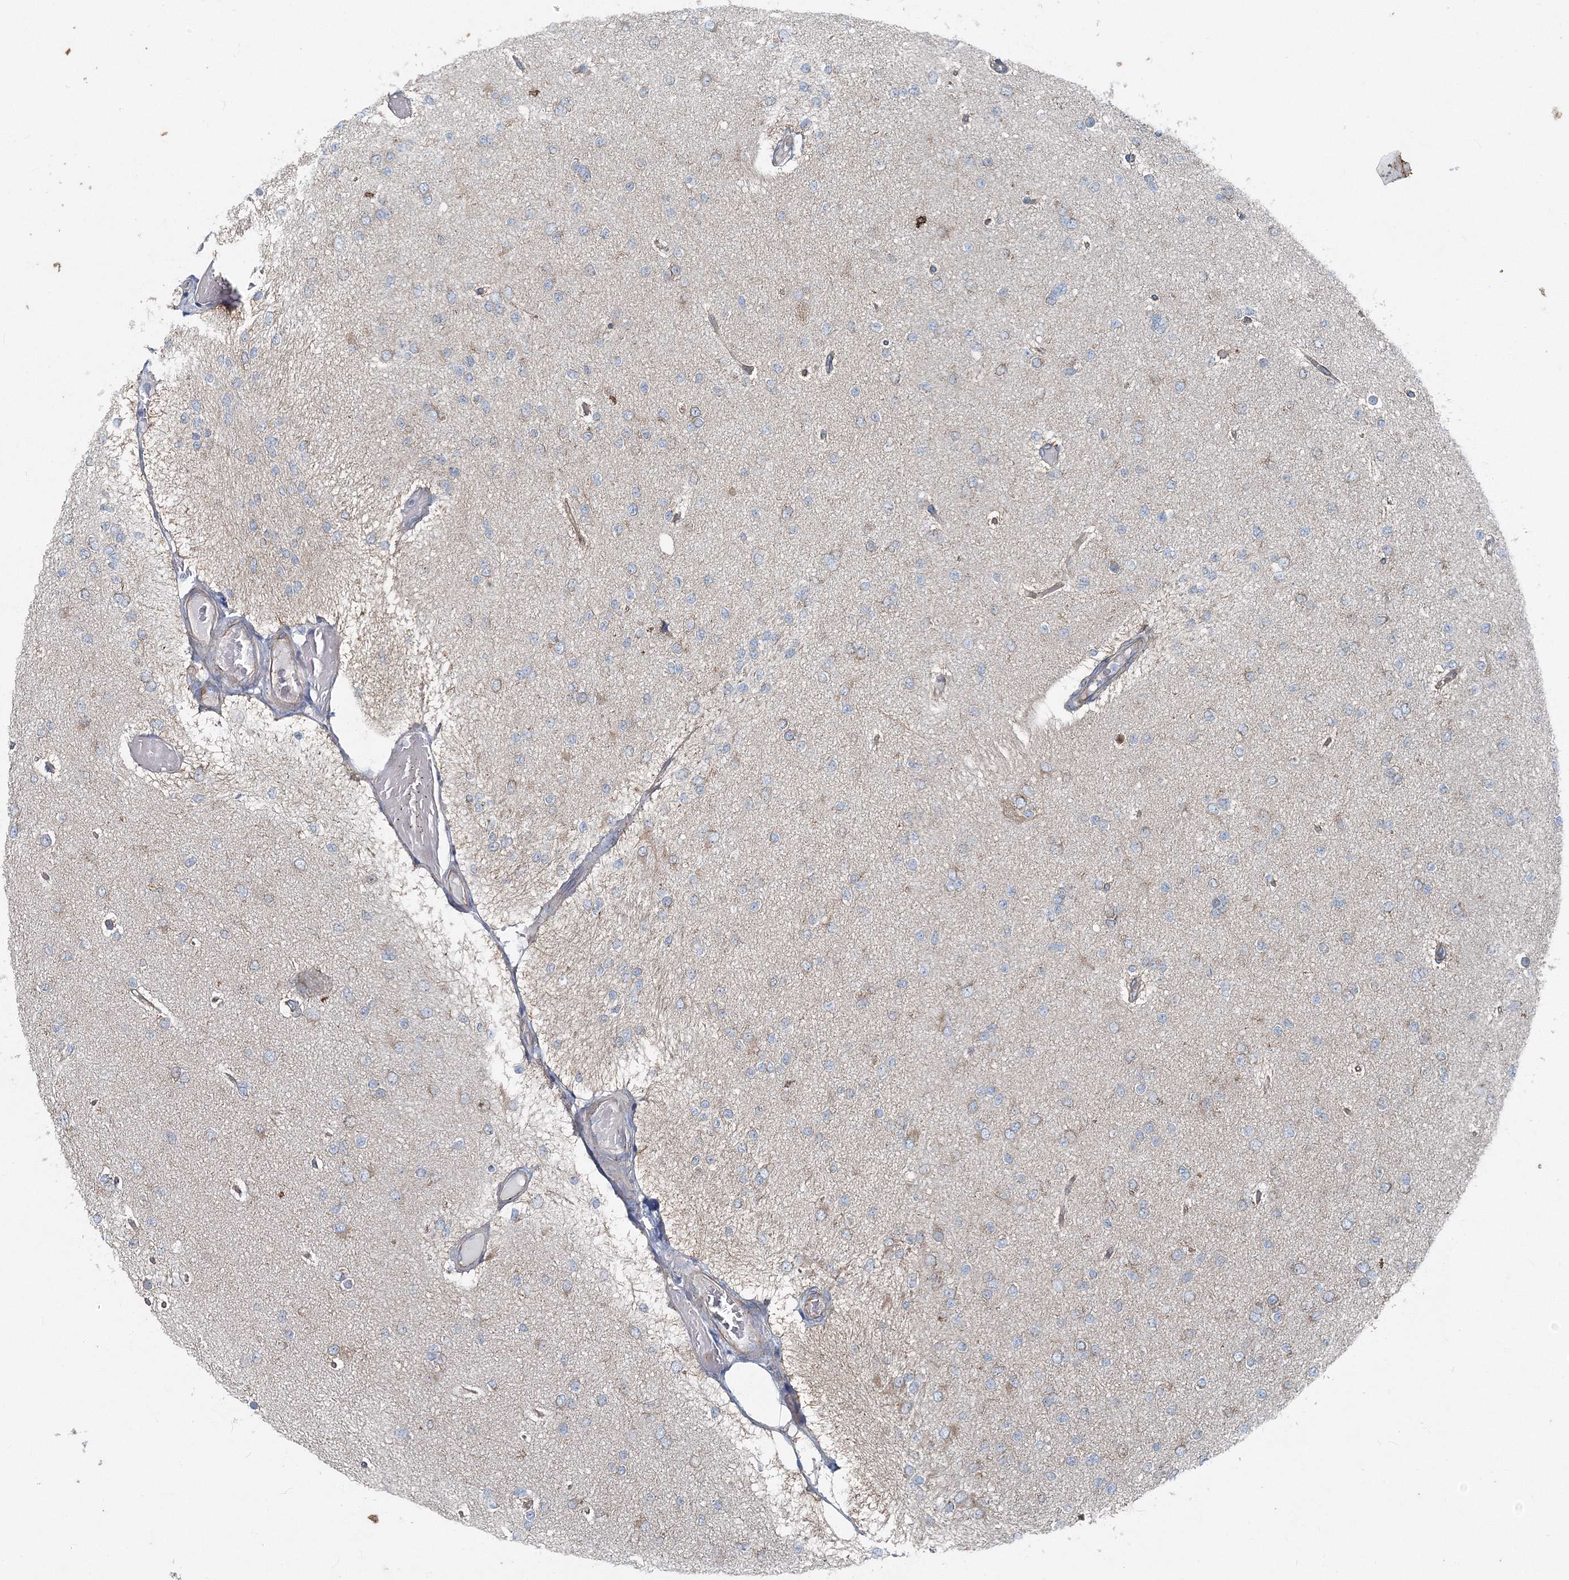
{"staining": {"intensity": "weak", "quantity": "<25%", "location": "cytoplasmic/membranous"}, "tissue": "glioma", "cell_type": "Tumor cells", "image_type": "cancer", "snomed": [{"axis": "morphology", "description": "Glioma, malignant, Low grade"}, {"axis": "topography", "description": "Brain"}], "caption": "High power microscopy micrograph of an immunohistochemistry micrograph of glioma, revealing no significant positivity in tumor cells.", "gene": "MPHOSPH9", "patient": {"sex": "female", "age": 22}}